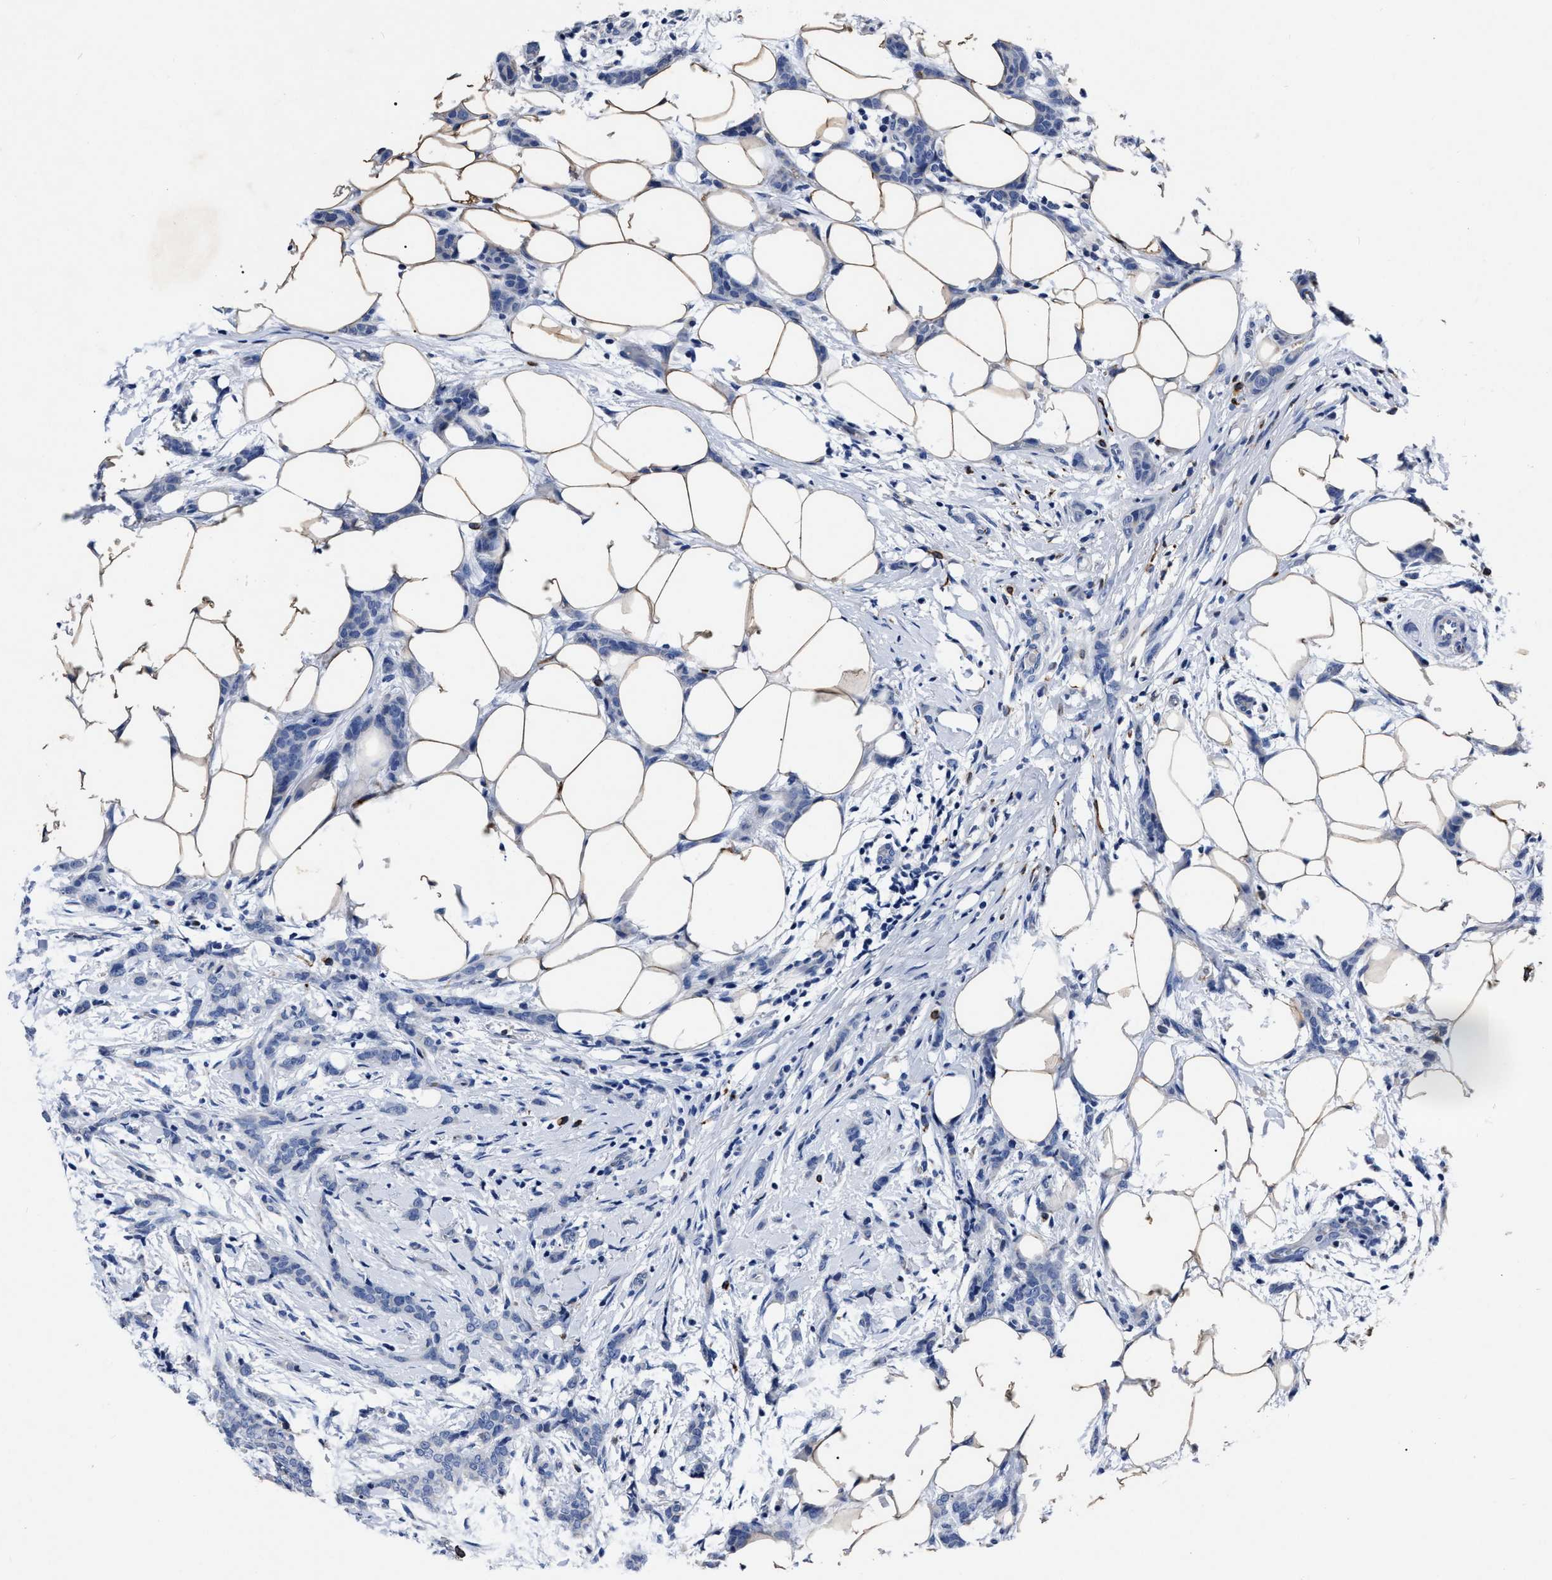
{"staining": {"intensity": "negative", "quantity": "none", "location": "none"}, "tissue": "breast cancer", "cell_type": "Tumor cells", "image_type": "cancer", "snomed": [{"axis": "morphology", "description": "Lobular carcinoma"}, {"axis": "topography", "description": "Skin"}, {"axis": "topography", "description": "Breast"}], "caption": "A photomicrograph of breast cancer (lobular carcinoma) stained for a protein shows no brown staining in tumor cells.", "gene": "OR10G3", "patient": {"sex": "female", "age": 46}}